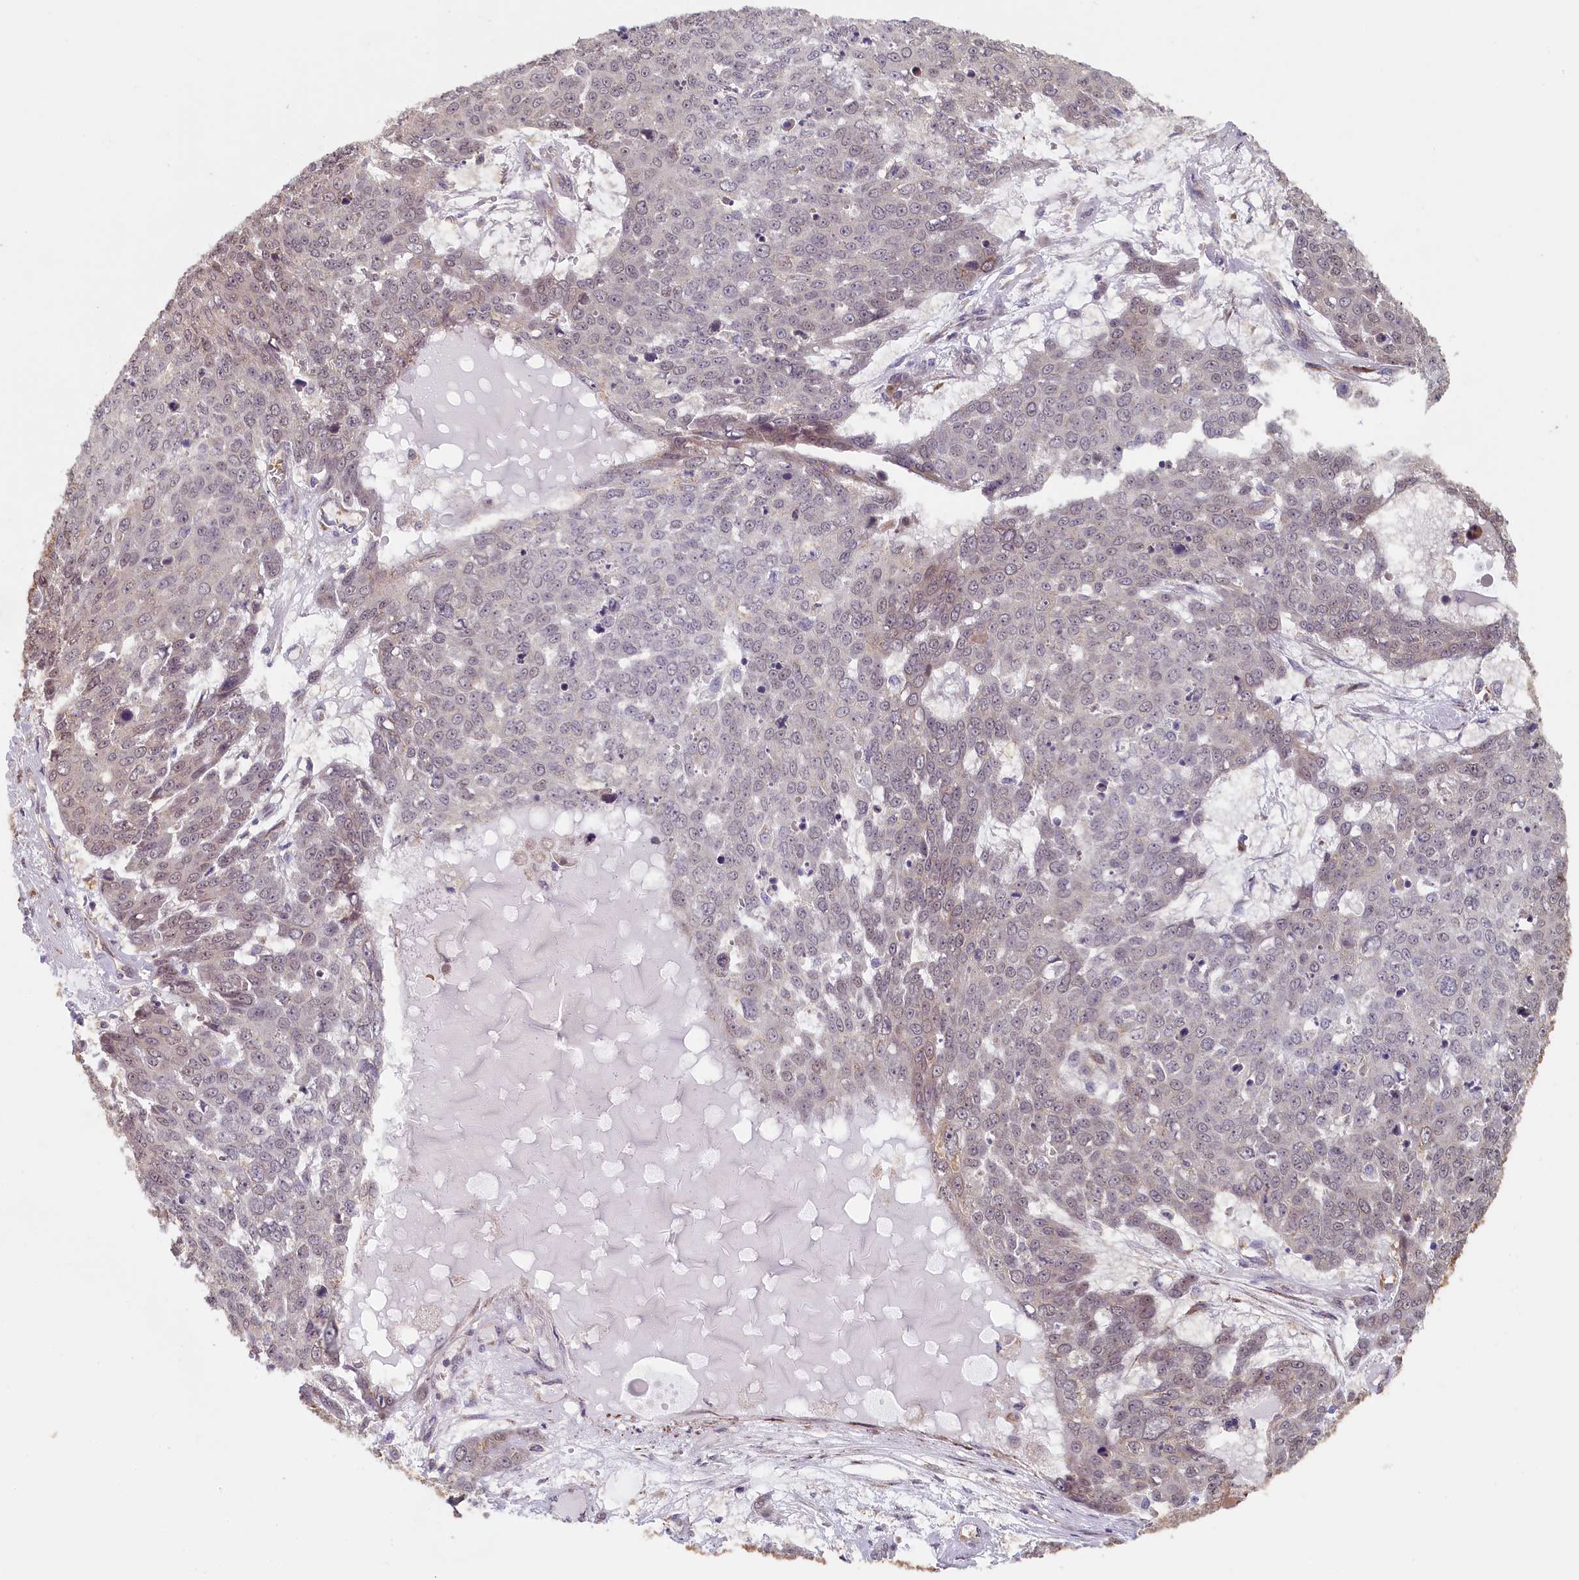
{"staining": {"intensity": "negative", "quantity": "none", "location": "none"}, "tissue": "skin cancer", "cell_type": "Tumor cells", "image_type": "cancer", "snomed": [{"axis": "morphology", "description": "Normal tissue, NOS"}, {"axis": "morphology", "description": "Squamous cell carcinoma, NOS"}, {"axis": "topography", "description": "Skin"}], "caption": "Photomicrograph shows no significant protein staining in tumor cells of skin cancer (squamous cell carcinoma). (Brightfield microscopy of DAB IHC at high magnification).", "gene": "STX16", "patient": {"sex": "male", "age": 72}}